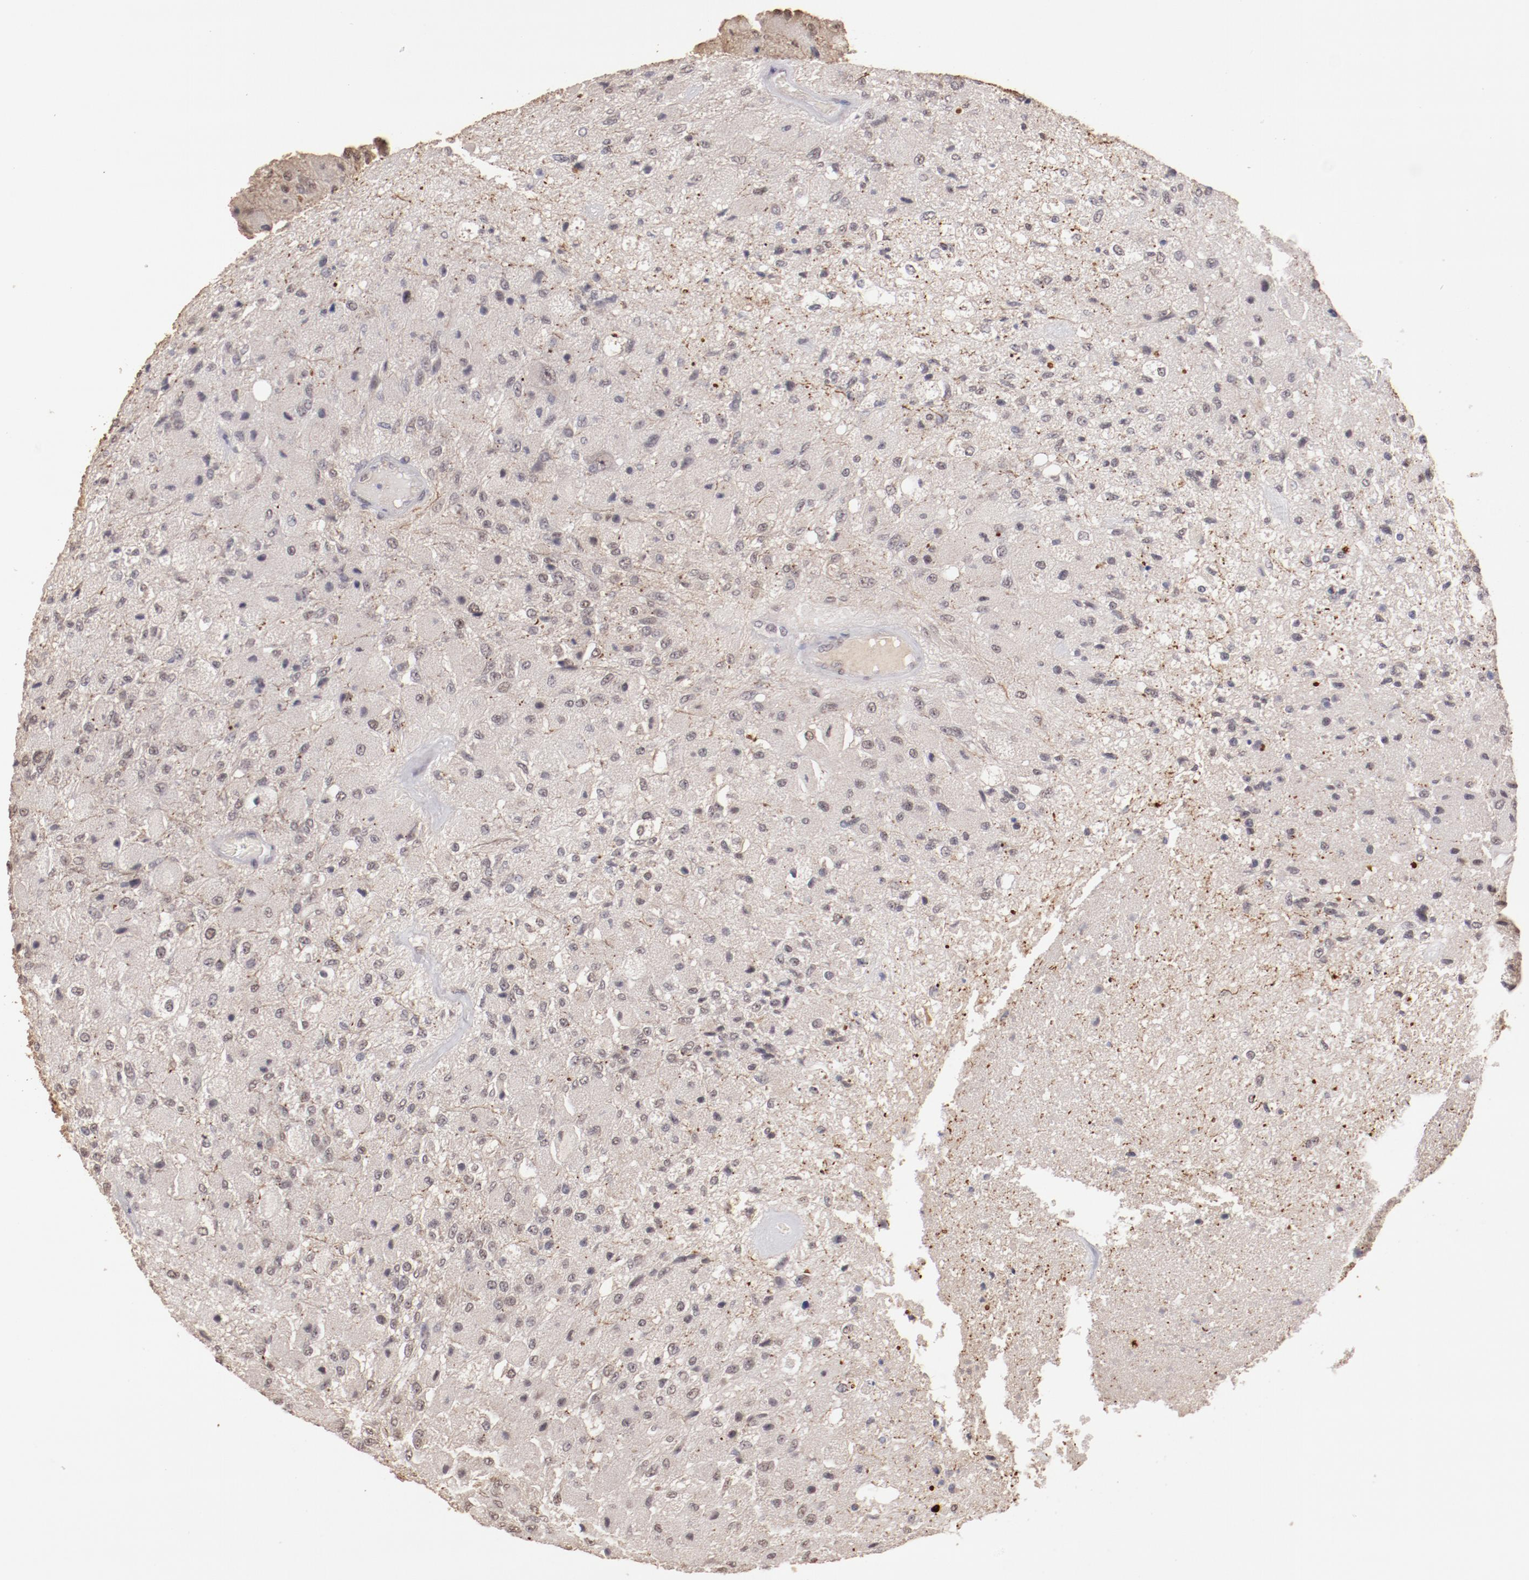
{"staining": {"intensity": "weak", "quantity": "25%-75%", "location": "nuclear"}, "tissue": "glioma", "cell_type": "Tumor cells", "image_type": "cancer", "snomed": [{"axis": "morphology", "description": "Normal tissue, NOS"}, {"axis": "morphology", "description": "Glioma, malignant, High grade"}, {"axis": "topography", "description": "Cerebral cortex"}], "caption": "Protein staining exhibits weak nuclear positivity in about 25%-75% of tumor cells in malignant glioma (high-grade).", "gene": "CLOCK", "patient": {"sex": "male", "age": 77}}